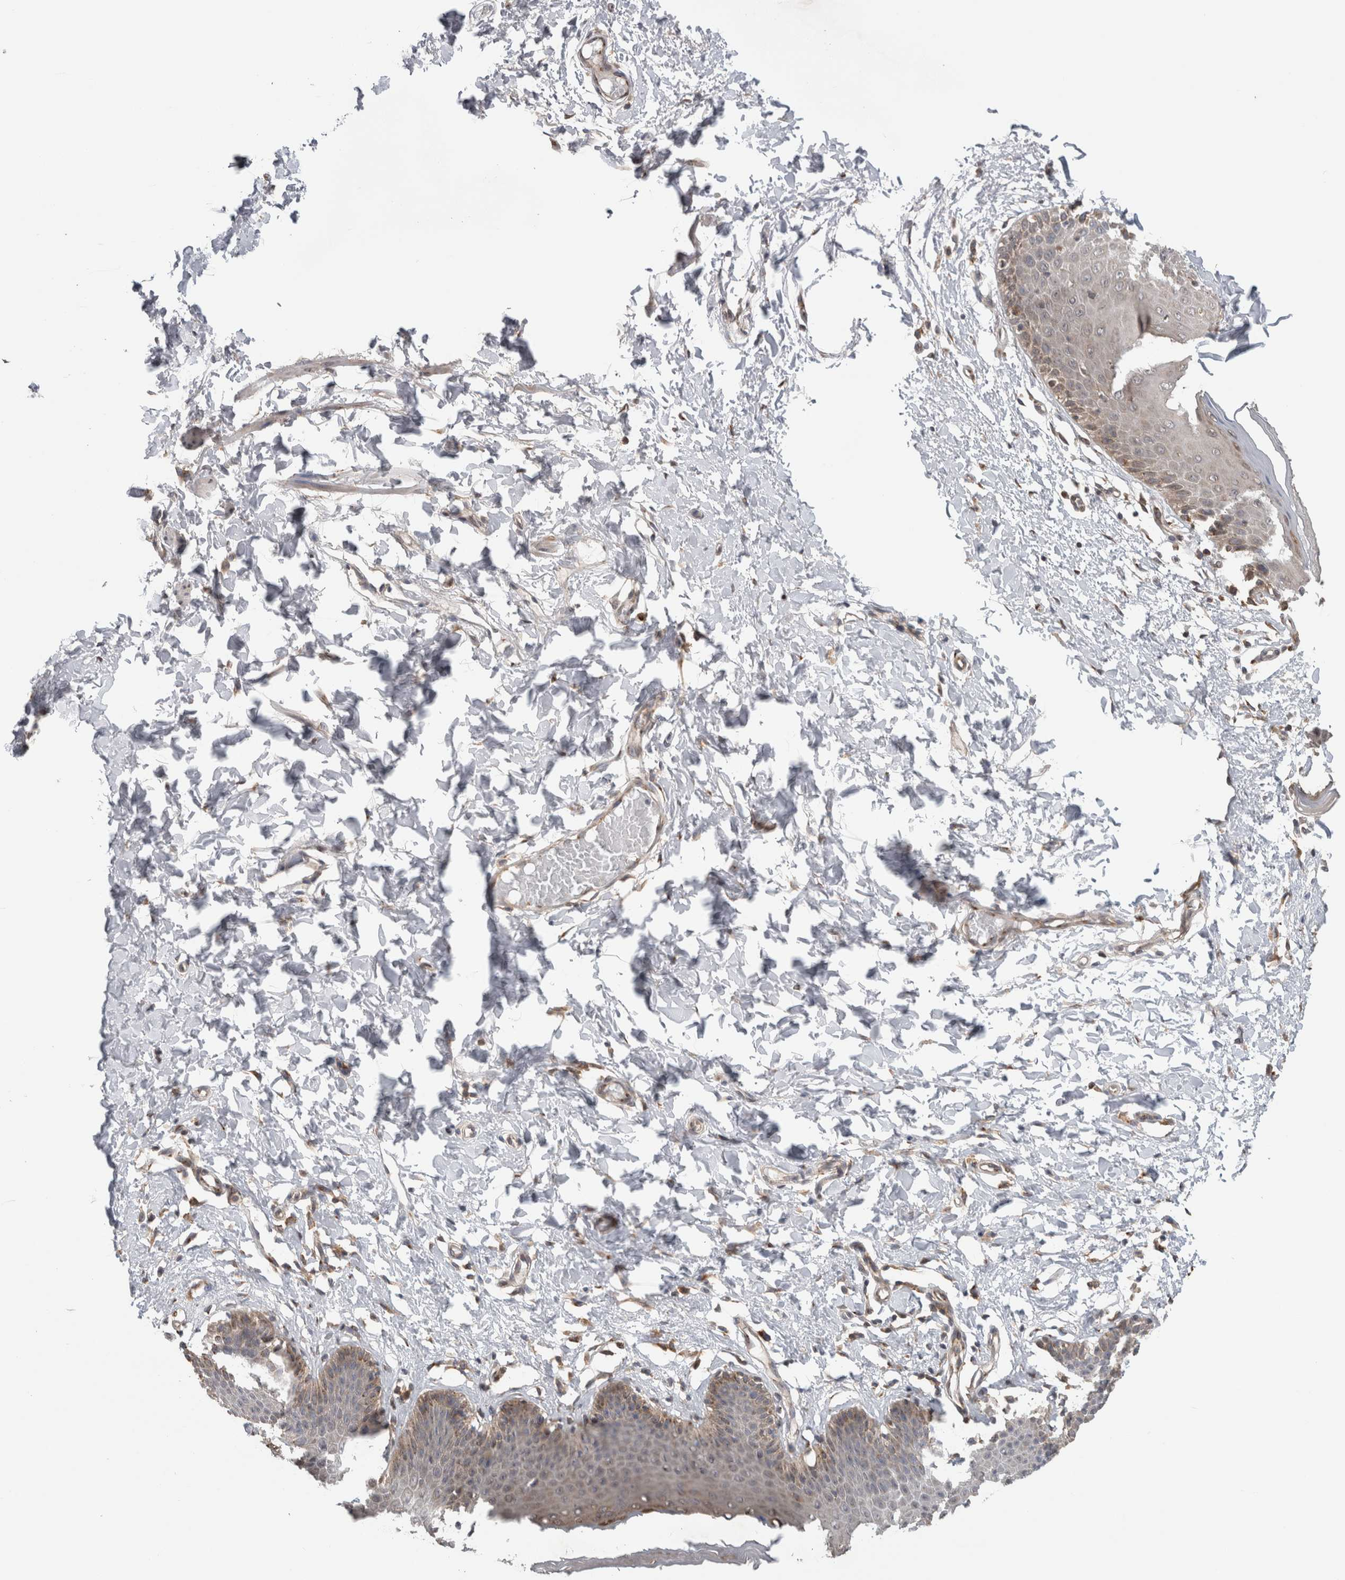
{"staining": {"intensity": "moderate", "quantity": "25%-75%", "location": "cytoplasmic/membranous"}, "tissue": "skin", "cell_type": "Epidermal cells", "image_type": "normal", "snomed": [{"axis": "morphology", "description": "Normal tissue, NOS"}, {"axis": "topography", "description": "Vulva"}], "caption": "Protein staining shows moderate cytoplasmic/membranous expression in approximately 25%-75% of epidermal cells in normal skin.", "gene": "TRIM5", "patient": {"sex": "female", "age": 66}}